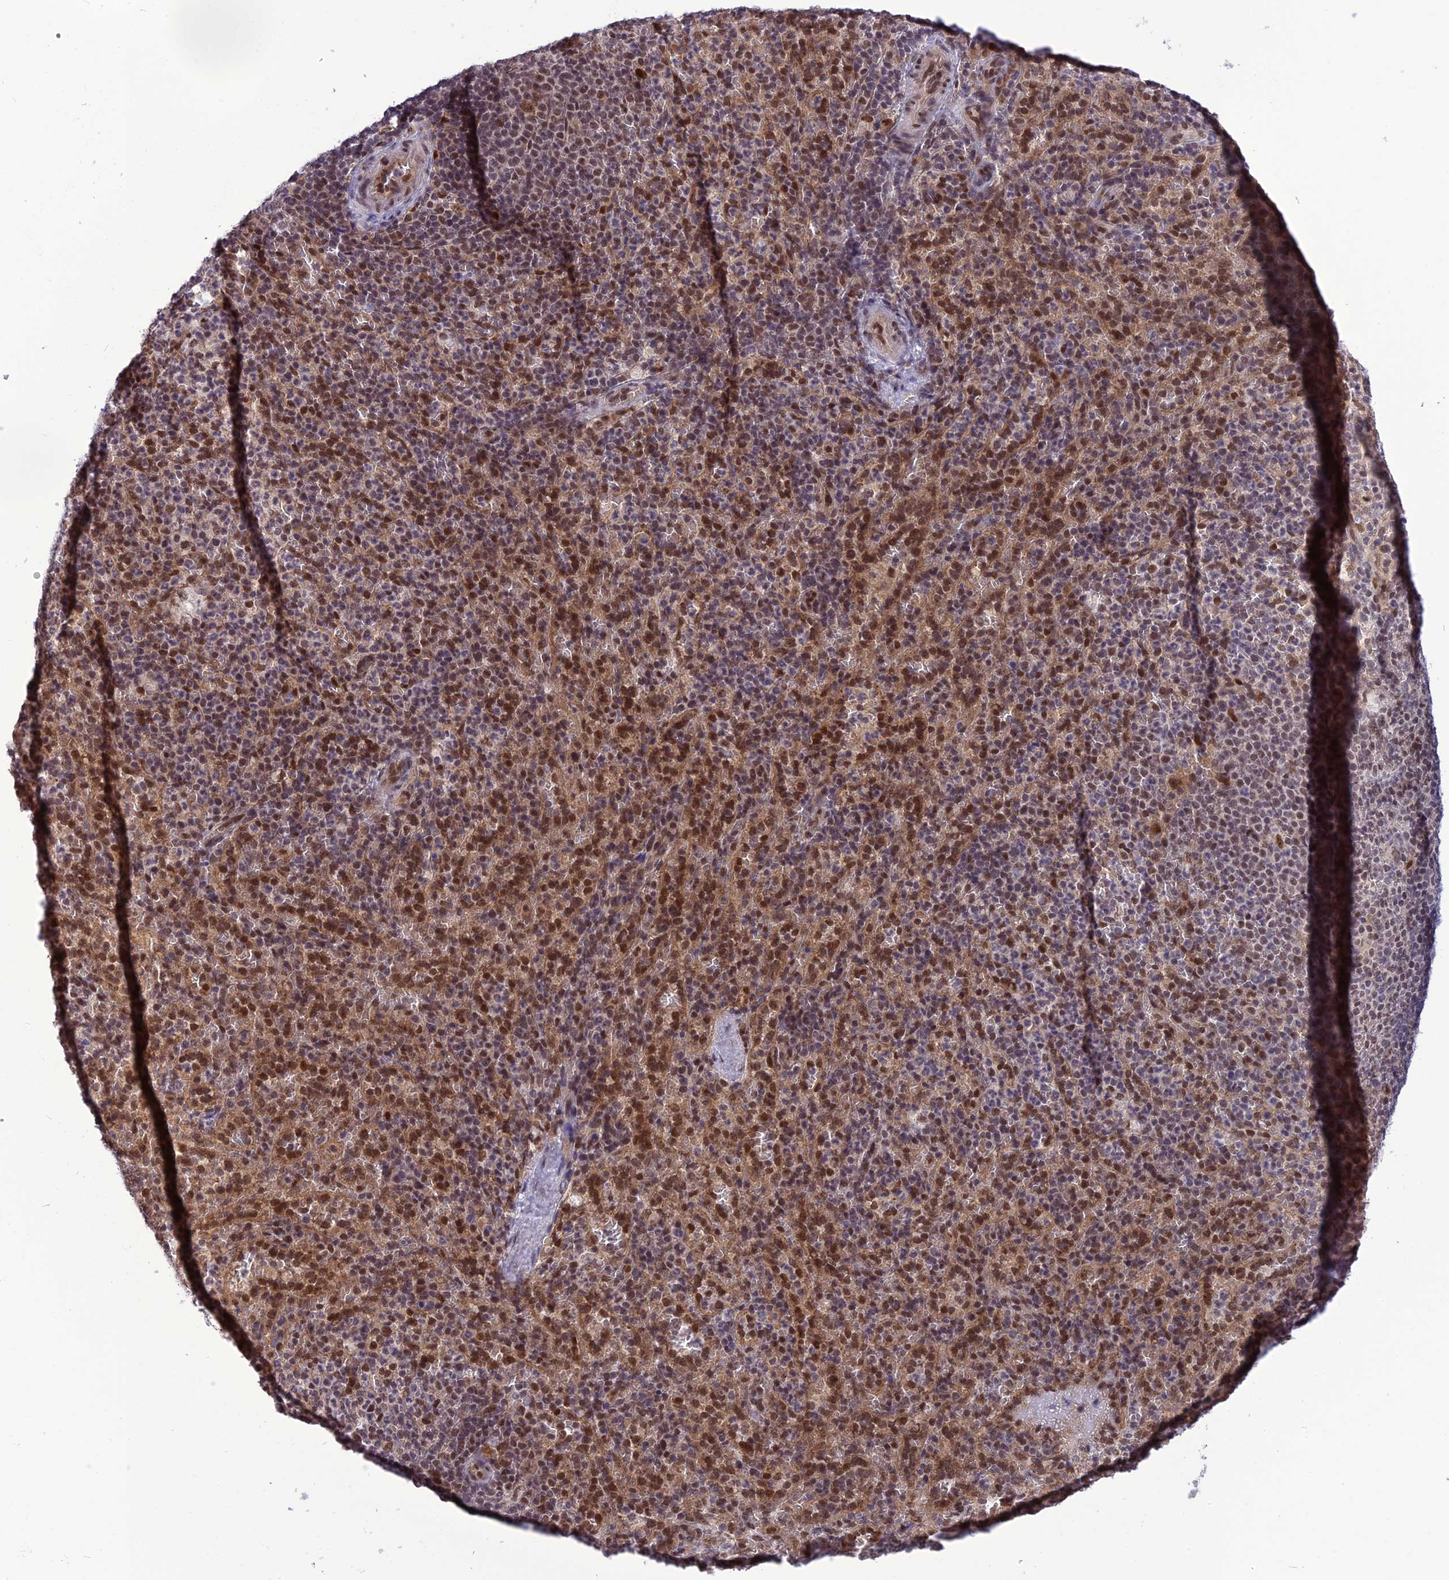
{"staining": {"intensity": "strong", "quantity": "25%-75%", "location": "nuclear"}, "tissue": "spleen", "cell_type": "Cells in red pulp", "image_type": "normal", "snomed": [{"axis": "morphology", "description": "Normal tissue, NOS"}, {"axis": "topography", "description": "Spleen"}], "caption": "This image shows IHC staining of normal human spleen, with high strong nuclear positivity in about 25%-75% of cells in red pulp.", "gene": "RTRAF", "patient": {"sex": "female", "age": 21}}